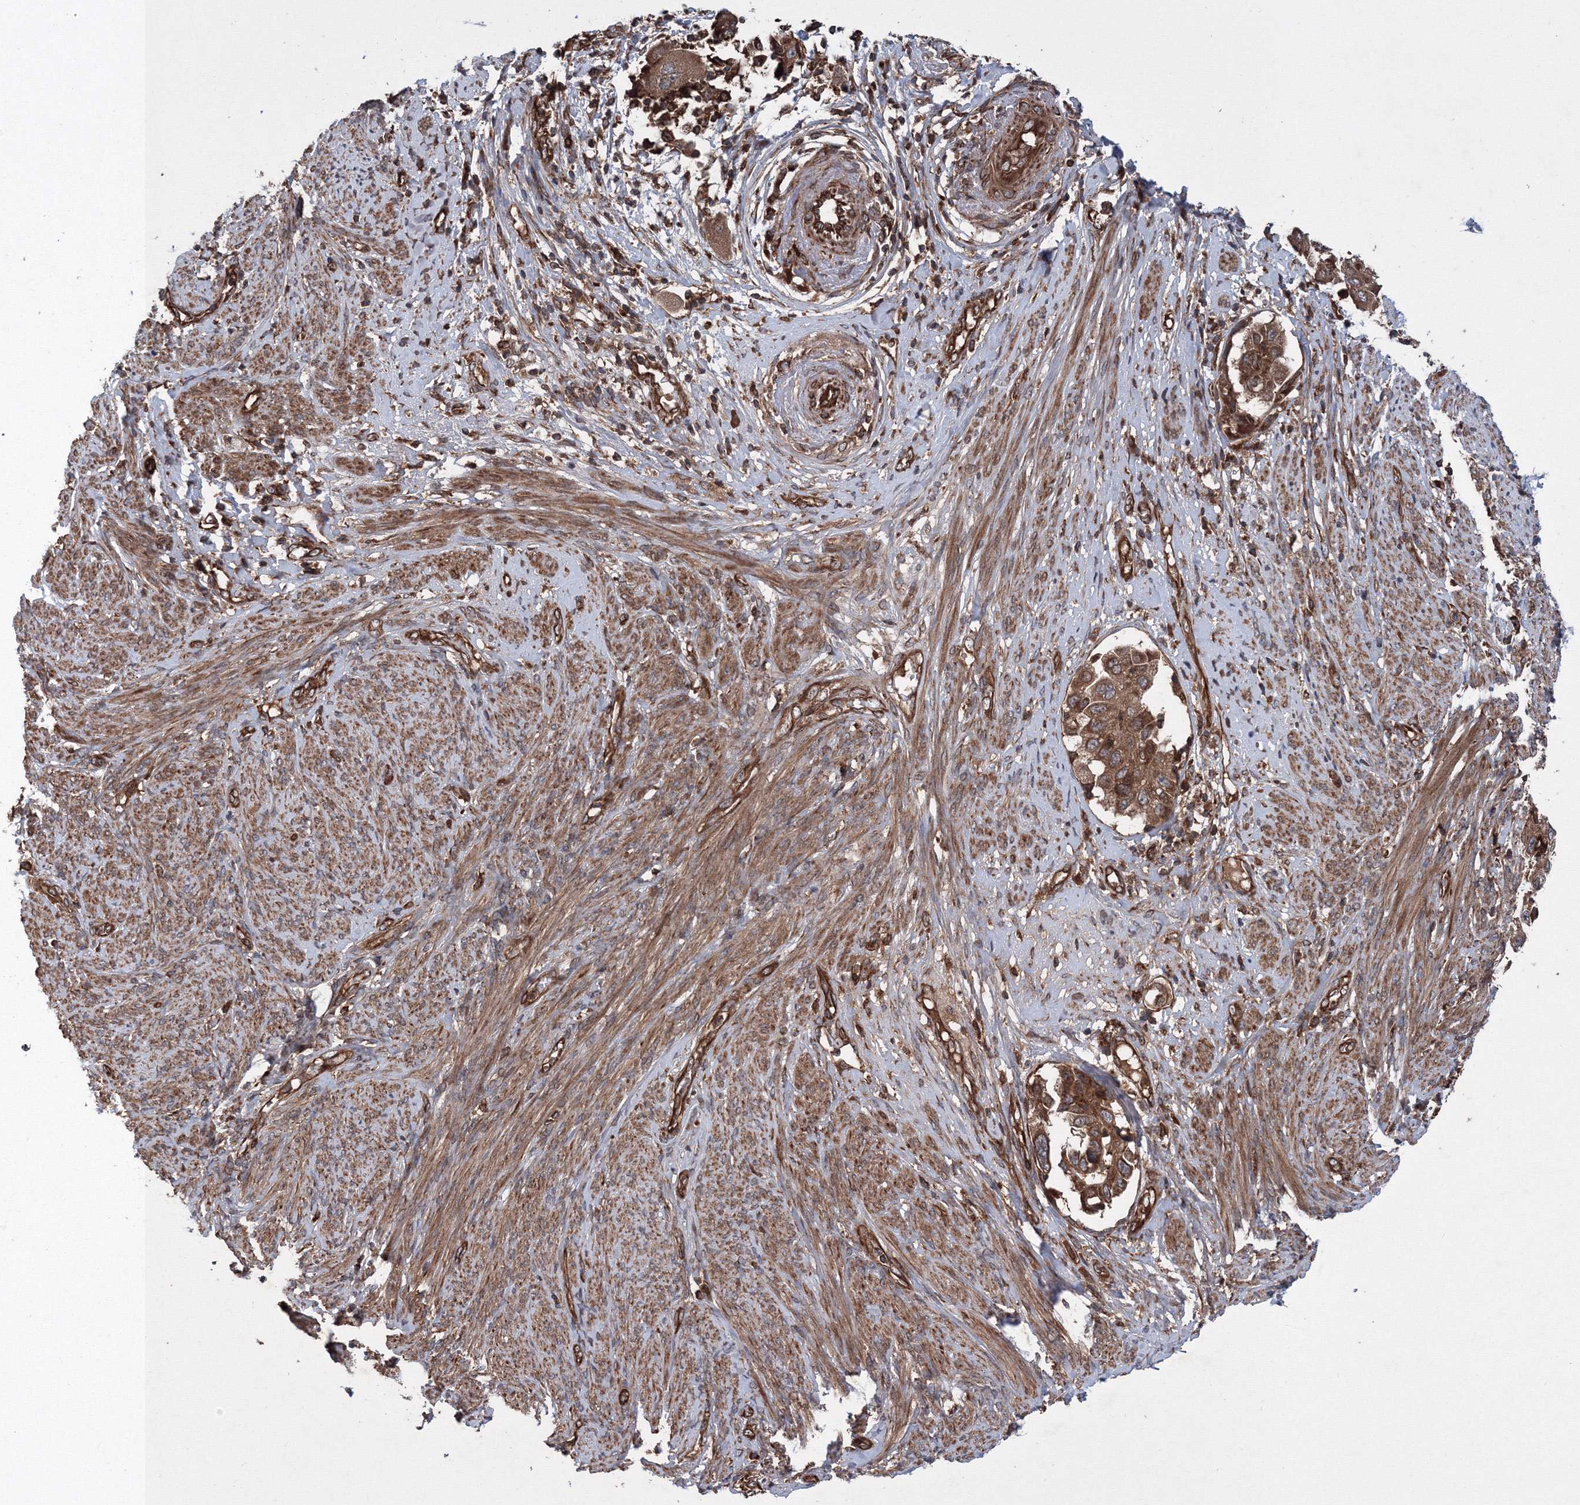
{"staining": {"intensity": "moderate", "quantity": ">75%", "location": "cytoplasmic/membranous"}, "tissue": "endometrial cancer", "cell_type": "Tumor cells", "image_type": "cancer", "snomed": [{"axis": "morphology", "description": "Adenocarcinoma, NOS"}, {"axis": "topography", "description": "Endometrium"}], "caption": "The photomicrograph demonstrates immunohistochemical staining of endometrial cancer. There is moderate cytoplasmic/membranous expression is seen in about >75% of tumor cells.", "gene": "ATG3", "patient": {"sex": "female", "age": 85}}